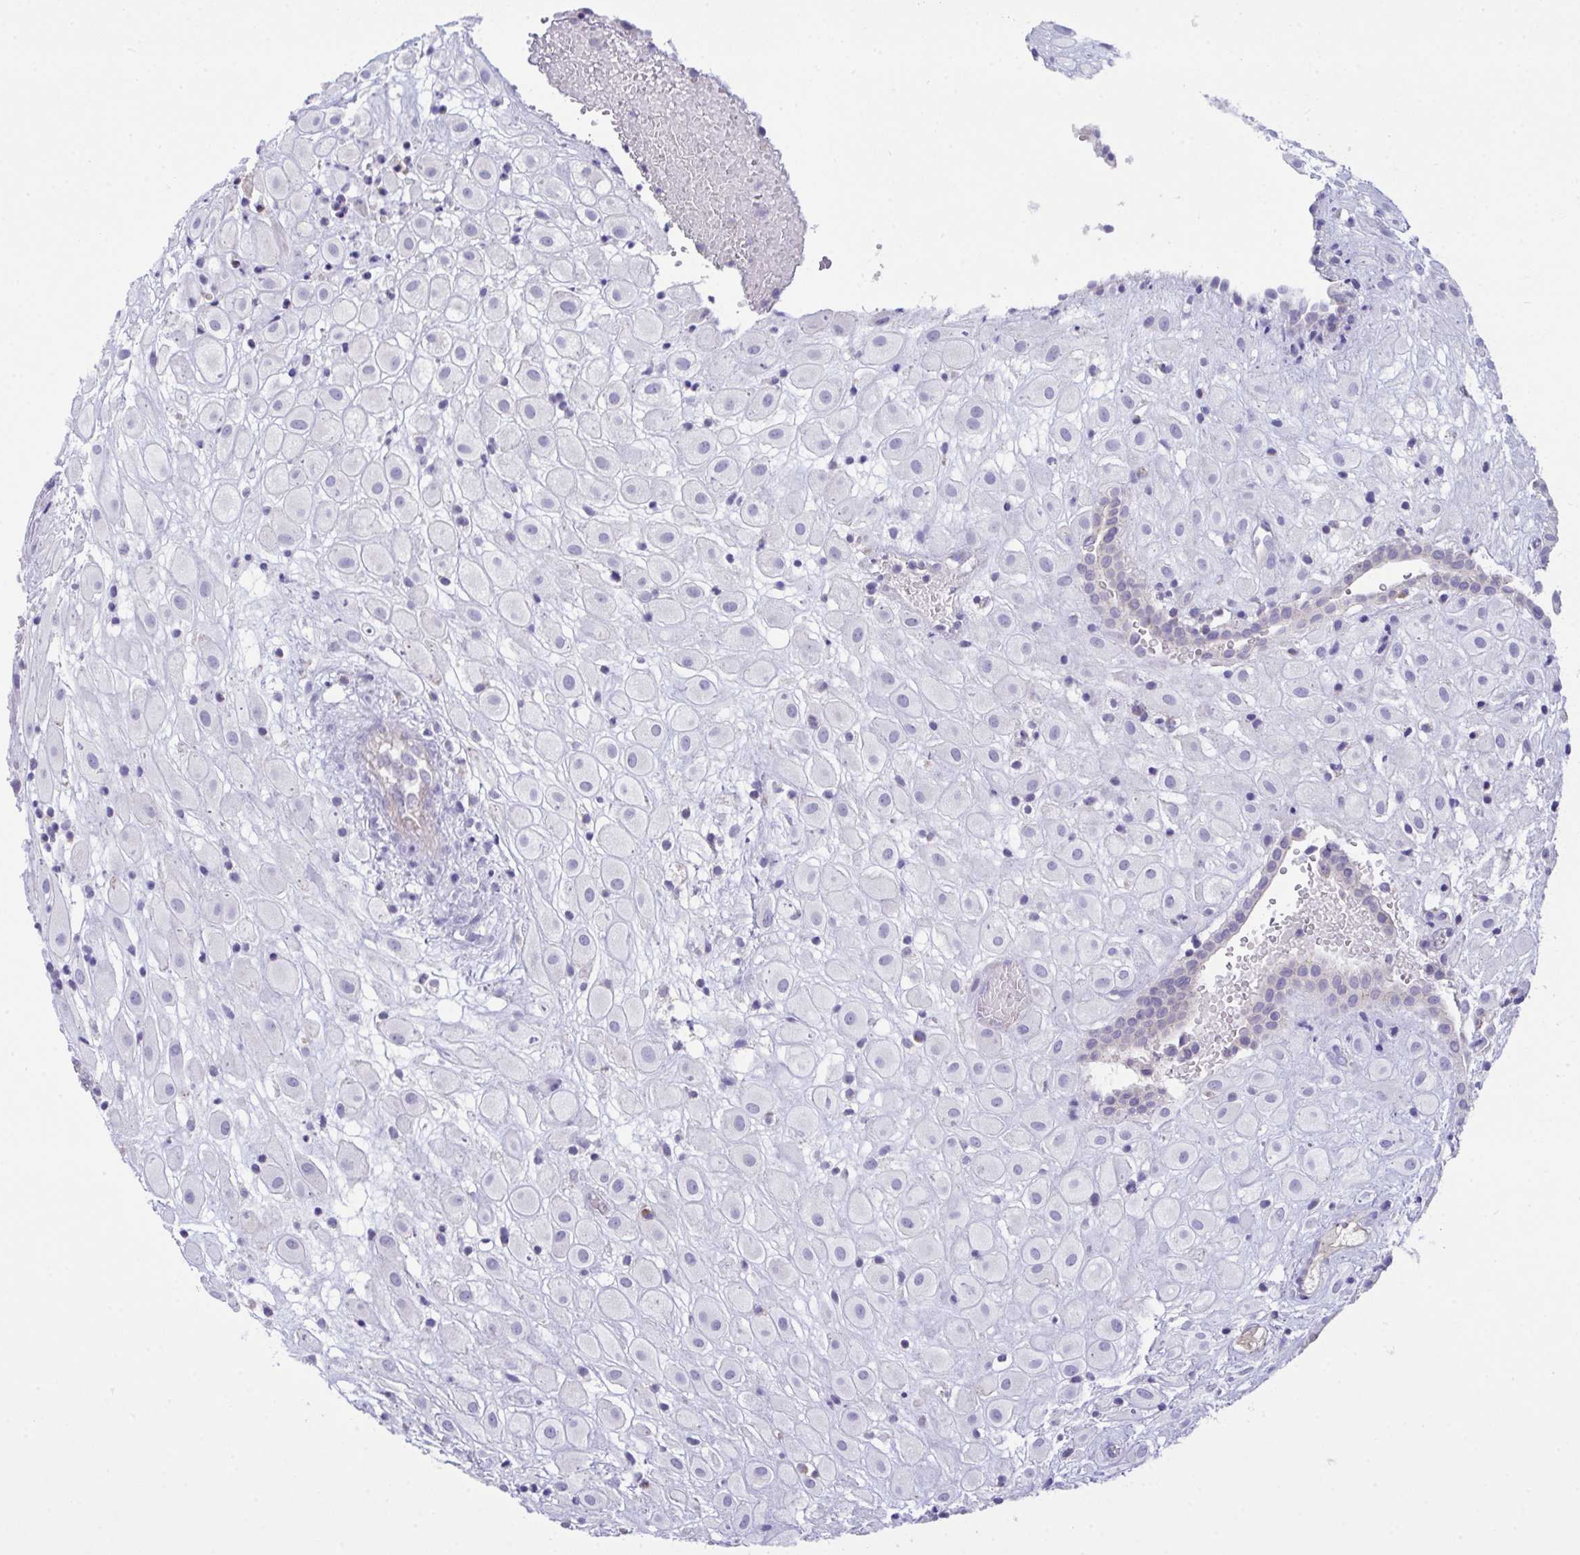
{"staining": {"intensity": "negative", "quantity": "none", "location": "none"}, "tissue": "placenta", "cell_type": "Decidual cells", "image_type": "normal", "snomed": [{"axis": "morphology", "description": "Normal tissue, NOS"}, {"axis": "topography", "description": "Placenta"}], "caption": "DAB (3,3'-diaminobenzidine) immunohistochemical staining of unremarkable placenta shows no significant staining in decidual cells. (Stains: DAB (3,3'-diaminobenzidine) immunohistochemistry (IHC) with hematoxylin counter stain, Microscopy: brightfield microscopy at high magnification).", "gene": "PLA2G12B", "patient": {"sex": "female", "age": 24}}